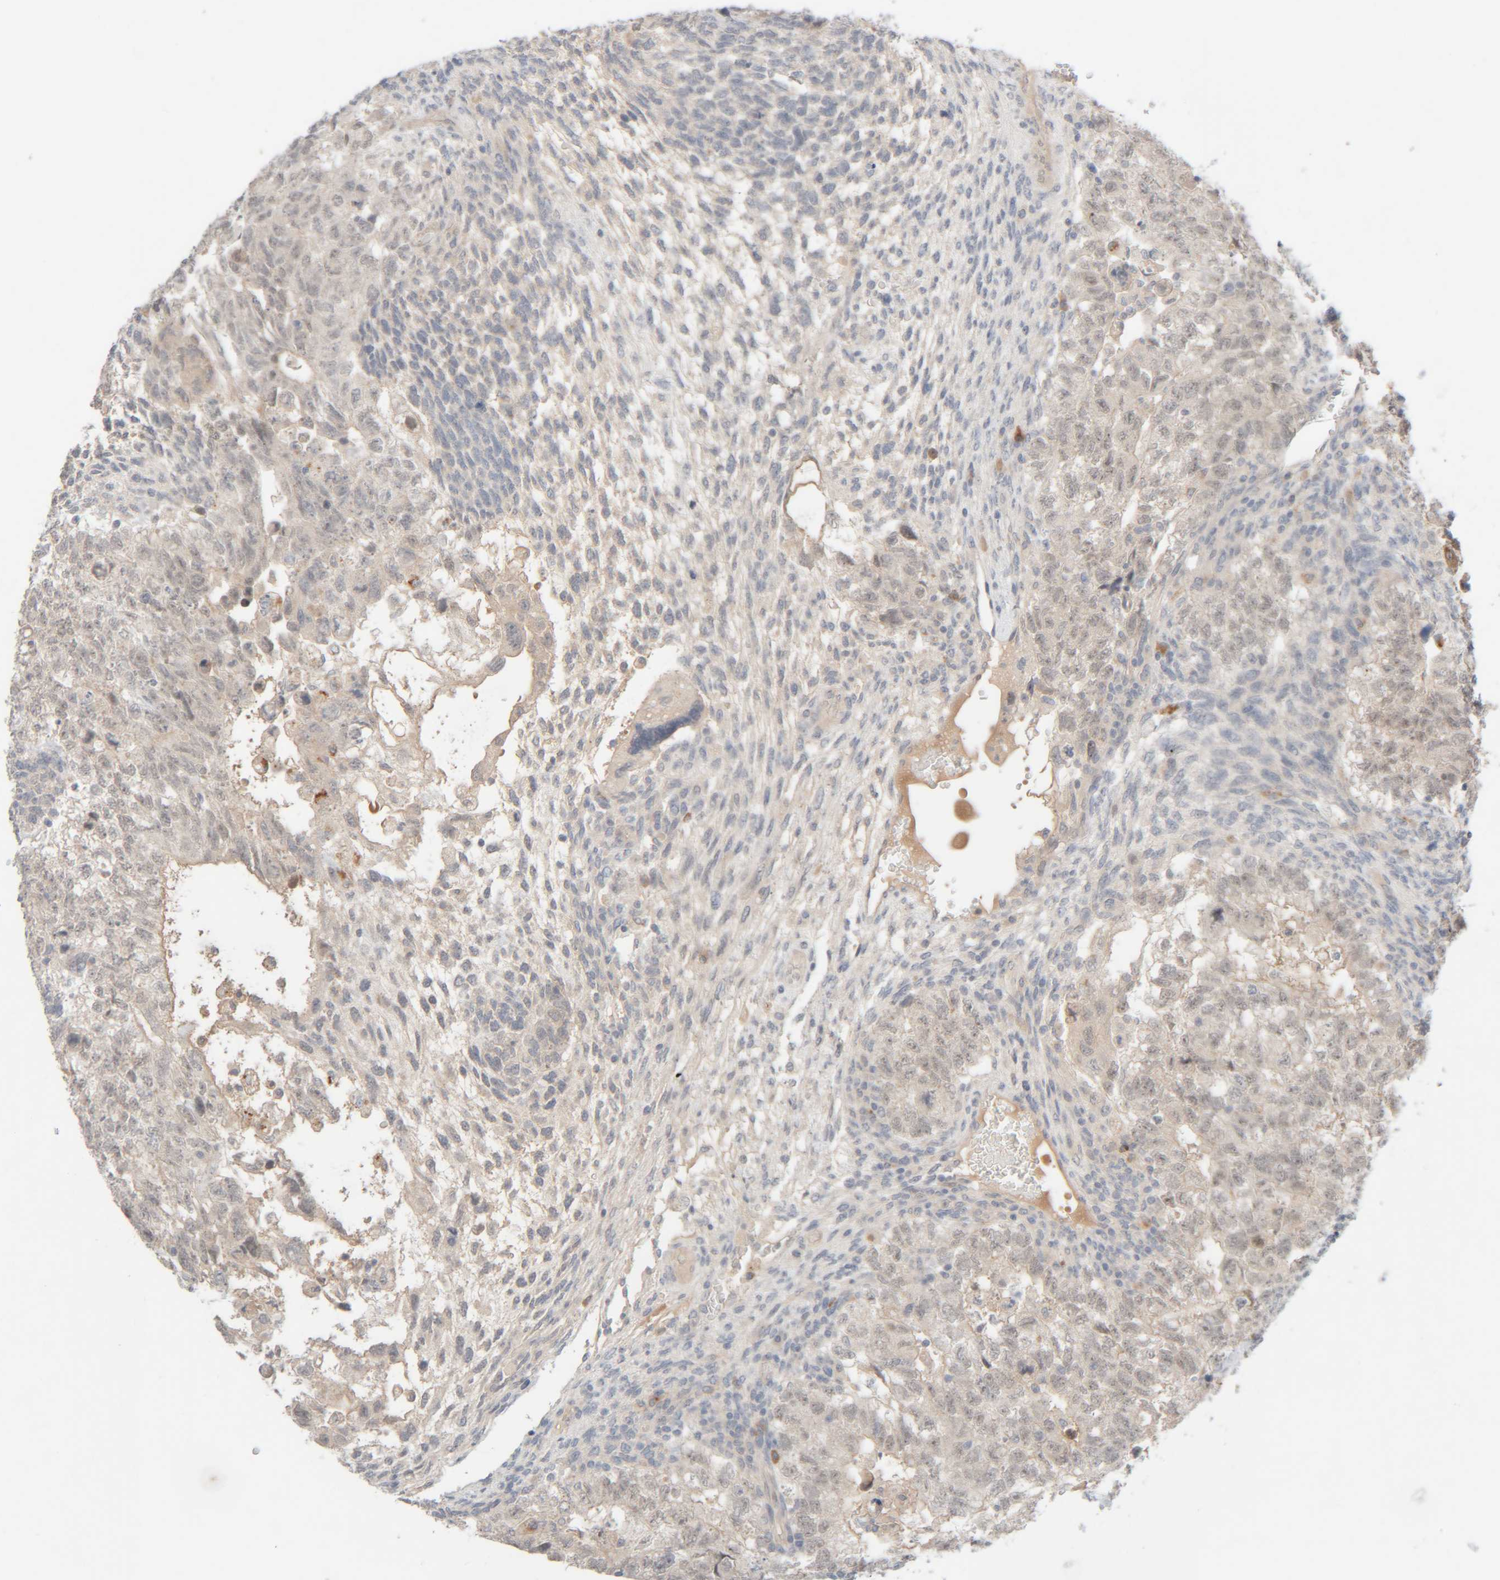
{"staining": {"intensity": "weak", "quantity": "<25%", "location": "nuclear"}, "tissue": "testis cancer", "cell_type": "Tumor cells", "image_type": "cancer", "snomed": [{"axis": "morphology", "description": "Carcinoma, Embryonal, NOS"}, {"axis": "topography", "description": "Testis"}], "caption": "Human testis embryonal carcinoma stained for a protein using IHC demonstrates no positivity in tumor cells.", "gene": "CHKA", "patient": {"sex": "male", "age": 36}}